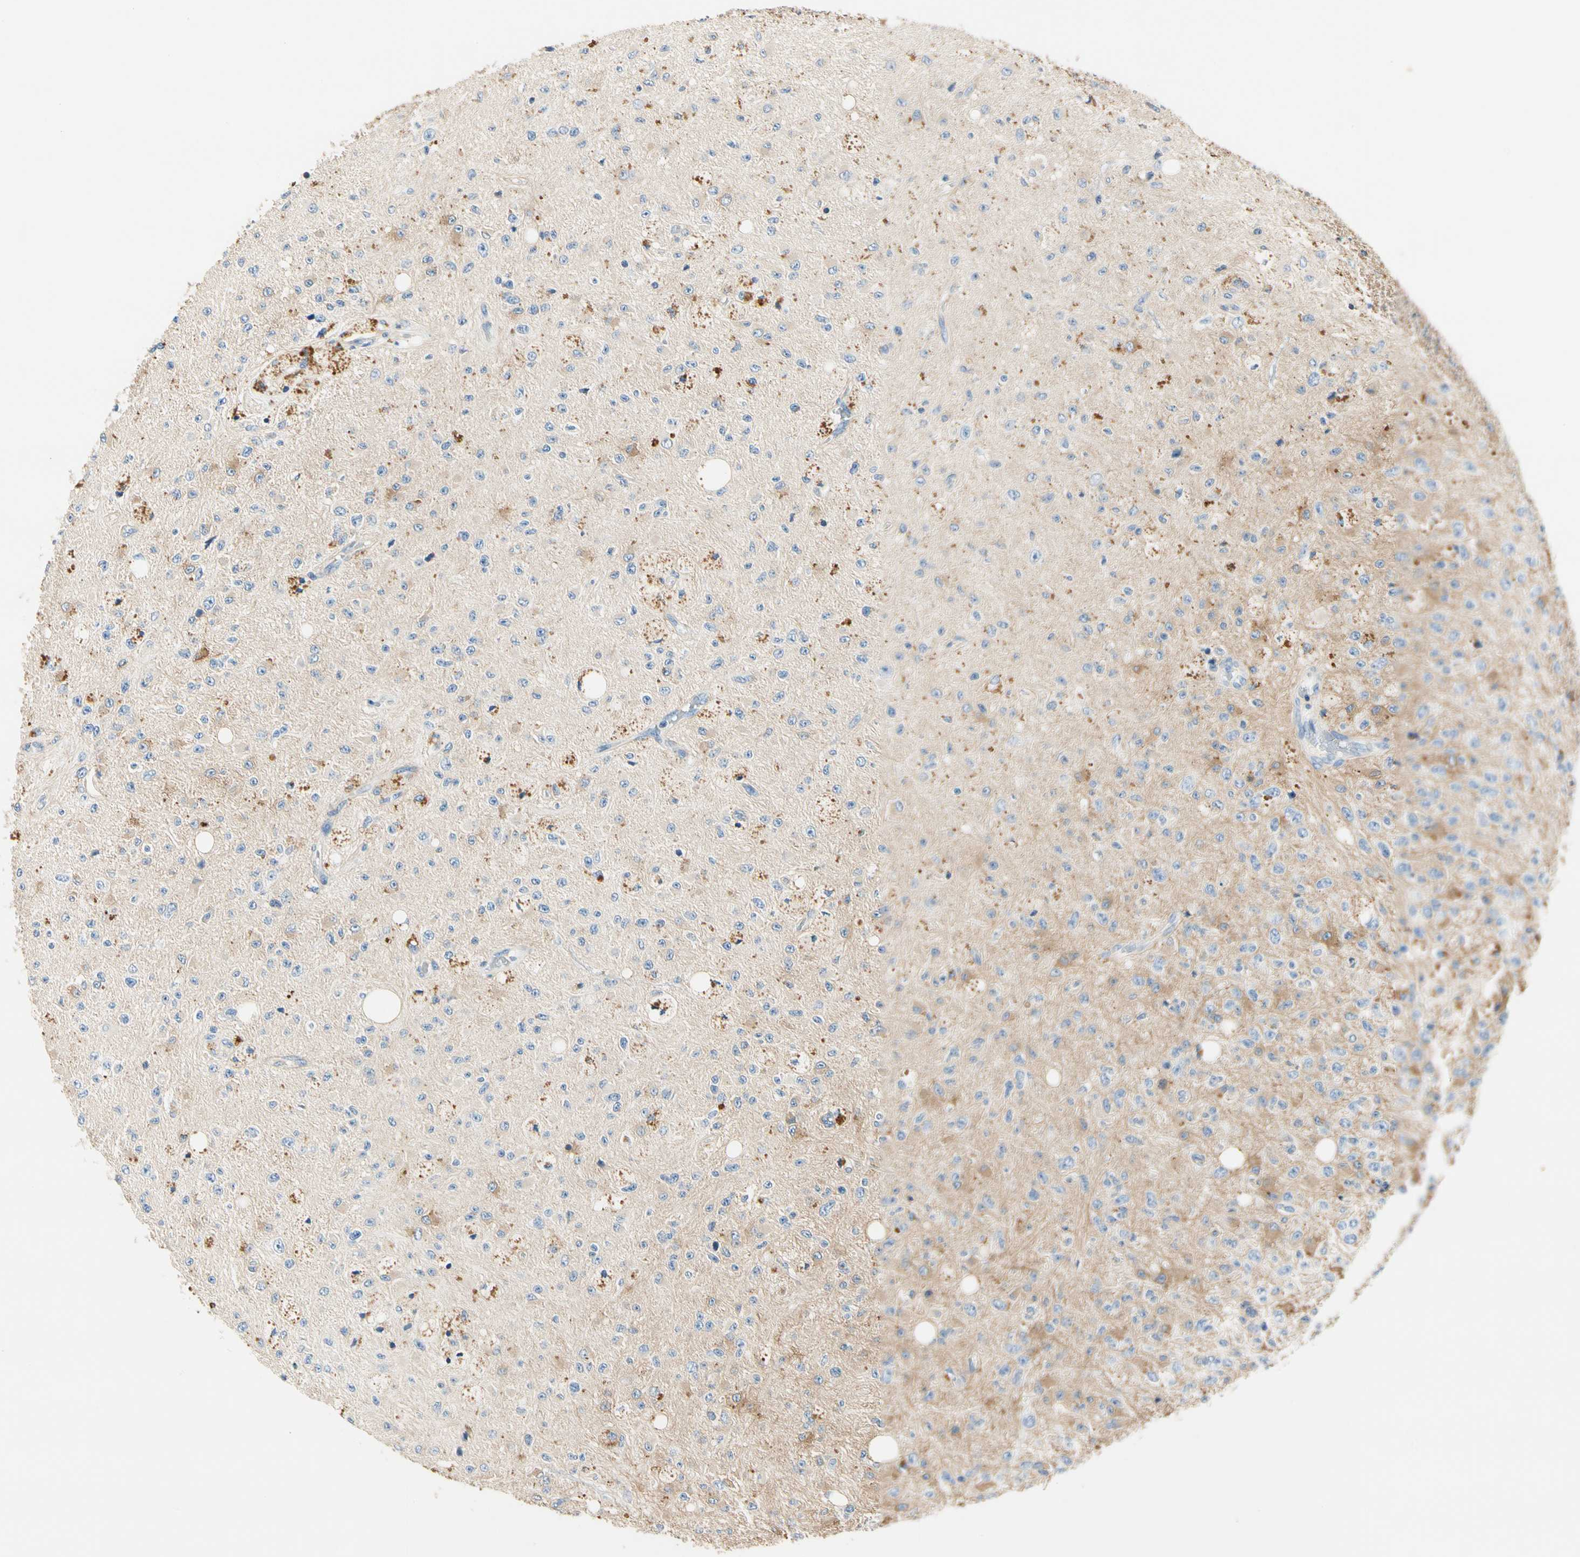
{"staining": {"intensity": "negative", "quantity": "none", "location": "none"}, "tissue": "glioma", "cell_type": "Tumor cells", "image_type": "cancer", "snomed": [{"axis": "morphology", "description": "Glioma, malignant, High grade"}, {"axis": "topography", "description": "pancreas cauda"}], "caption": "Tumor cells show no significant expression in high-grade glioma (malignant). Nuclei are stained in blue.", "gene": "TGFBR3", "patient": {"sex": "male", "age": 60}}